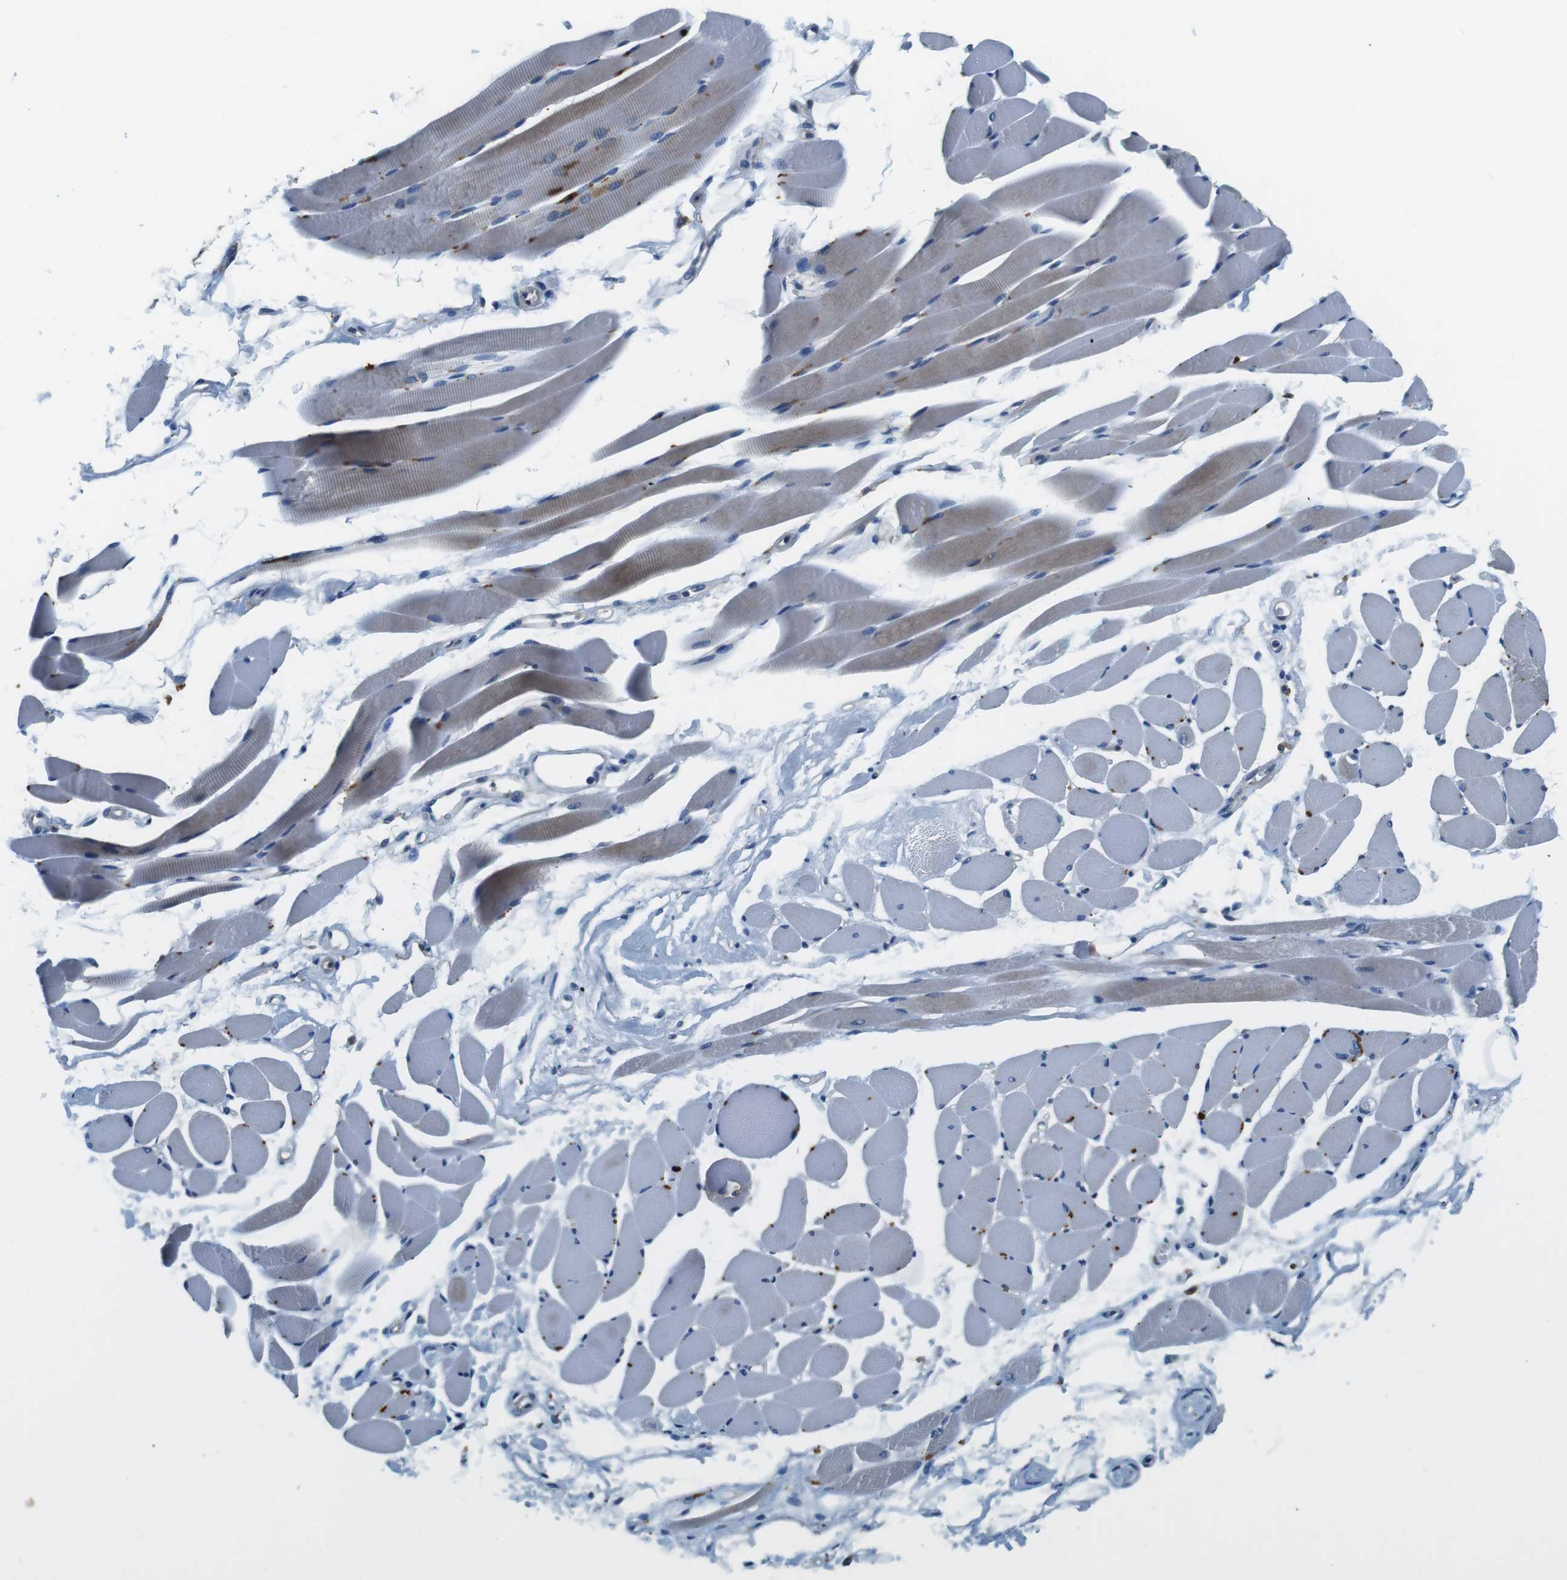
{"staining": {"intensity": "moderate", "quantity": "25%-75%", "location": "cytoplasmic/membranous"}, "tissue": "skeletal muscle", "cell_type": "Myocytes", "image_type": "normal", "snomed": [{"axis": "morphology", "description": "Normal tissue, NOS"}, {"axis": "topography", "description": "Skeletal muscle"}, {"axis": "topography", "description": "Peripheral nerve tissue"}], "caption": "Immunohistochemistry (IHC) micrograph of unremarkable human skeletal muscle stained for a protein (brown), which shows medium levels of moderate cytoplasmic/membranous positivity in about 25%-75% of myocytes.", "gene": "CD163L1", "patient": {"sex": "female", "age": 84}}